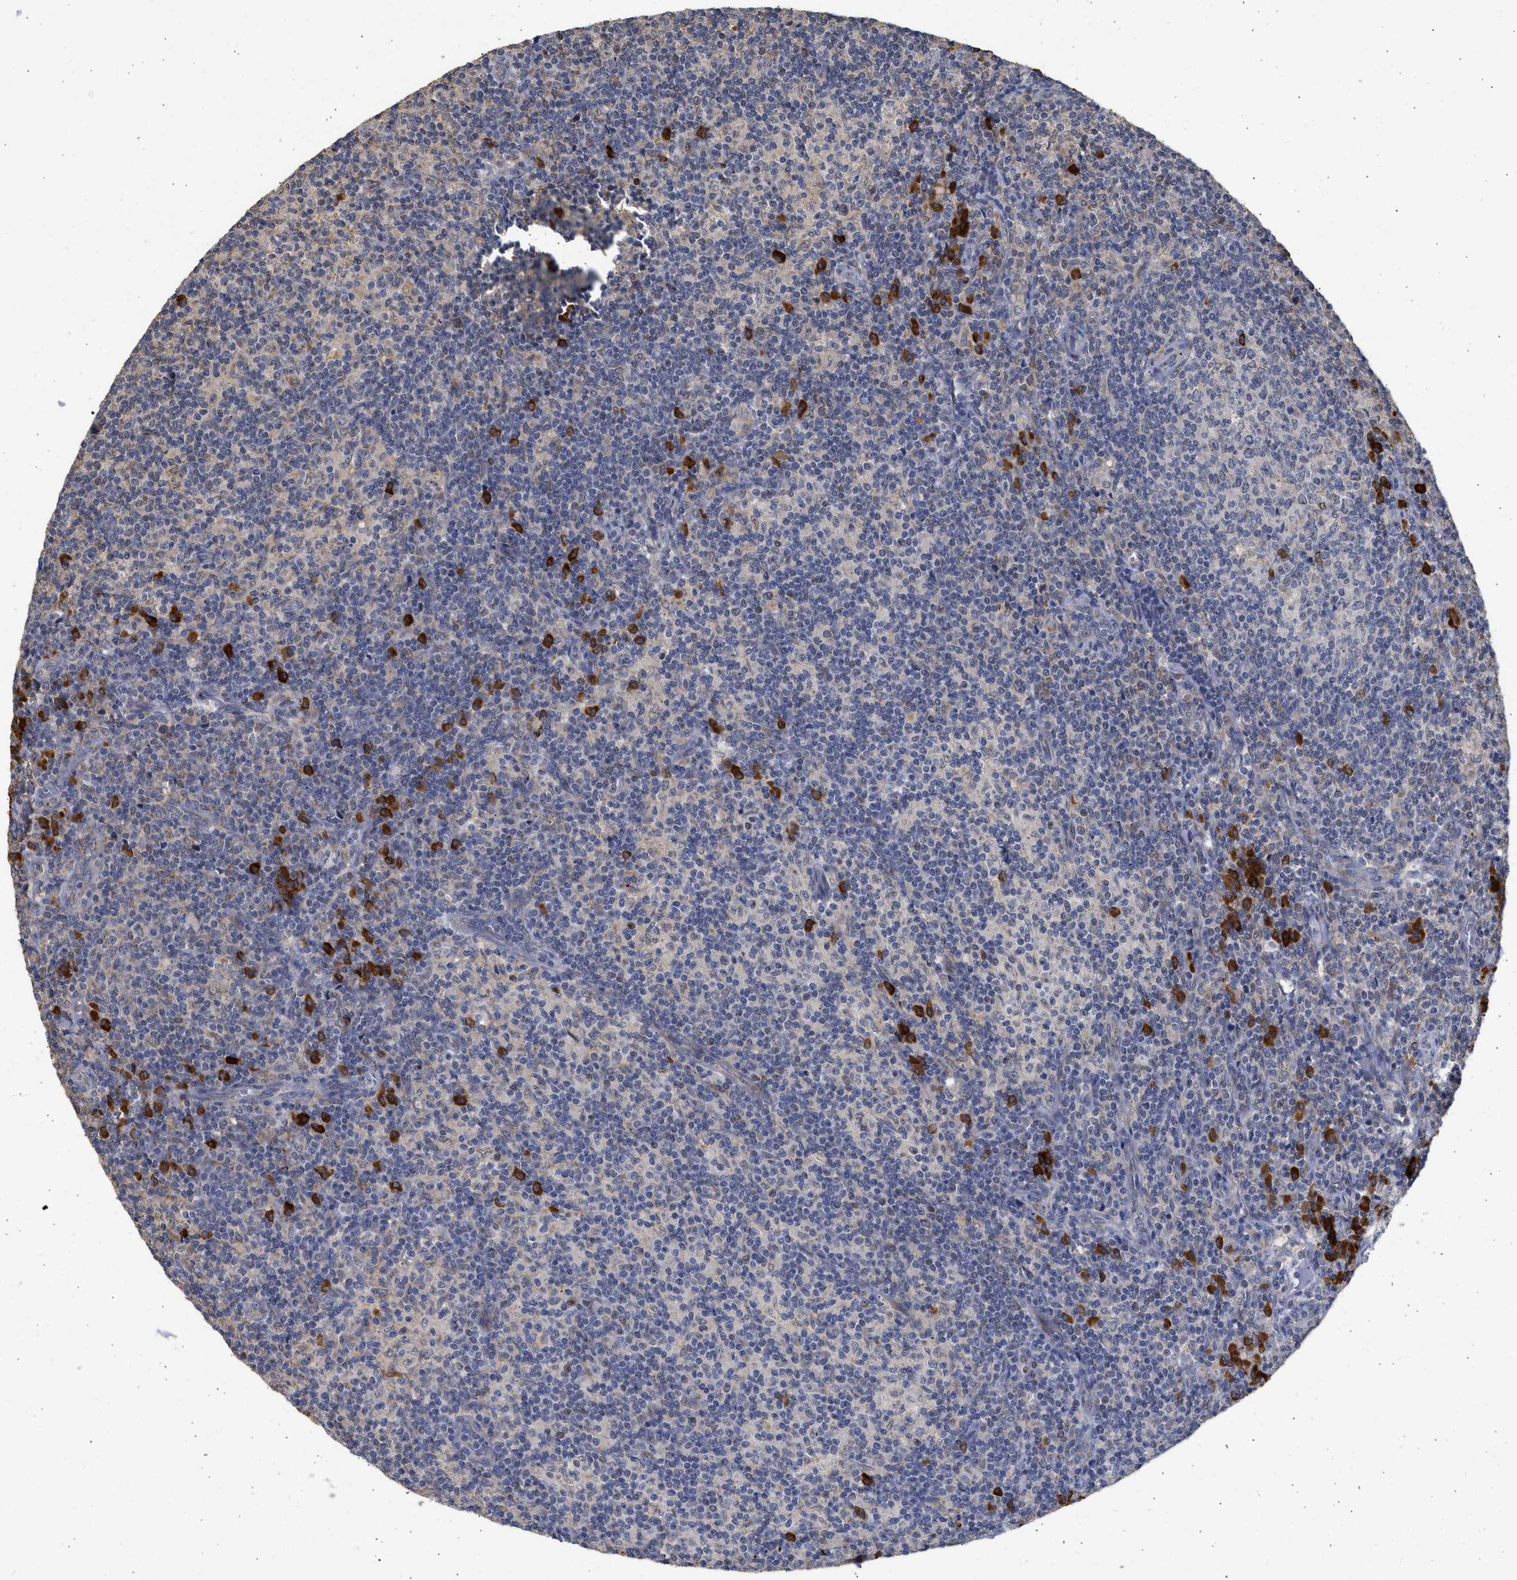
{"staining": {"intensity": "strong", "quantity": "<25%", "location": "cytoplasmic/membranous"}, "tissue": "lymph node", "cell_type": "Germinal center cells", "image_type": "normal", "snomed": [{"axis": "morphology", "description": "Normal tissue, NOS"}, {"axis": "morphology", "description": "Inflammation, NOS"}, {"axis": "topography", "description": "Lymph node"}], "caption": "Brown immunohistochemical staining in benign lymph node displays strong cytoplasmic/membranous positivity in about <25% of germinal center cells. (DAB IHC, brown staining for protein, blue staining for nuclei).", "gene": "DNAJC1", "patient": {"sex": "male", "age": 55}}